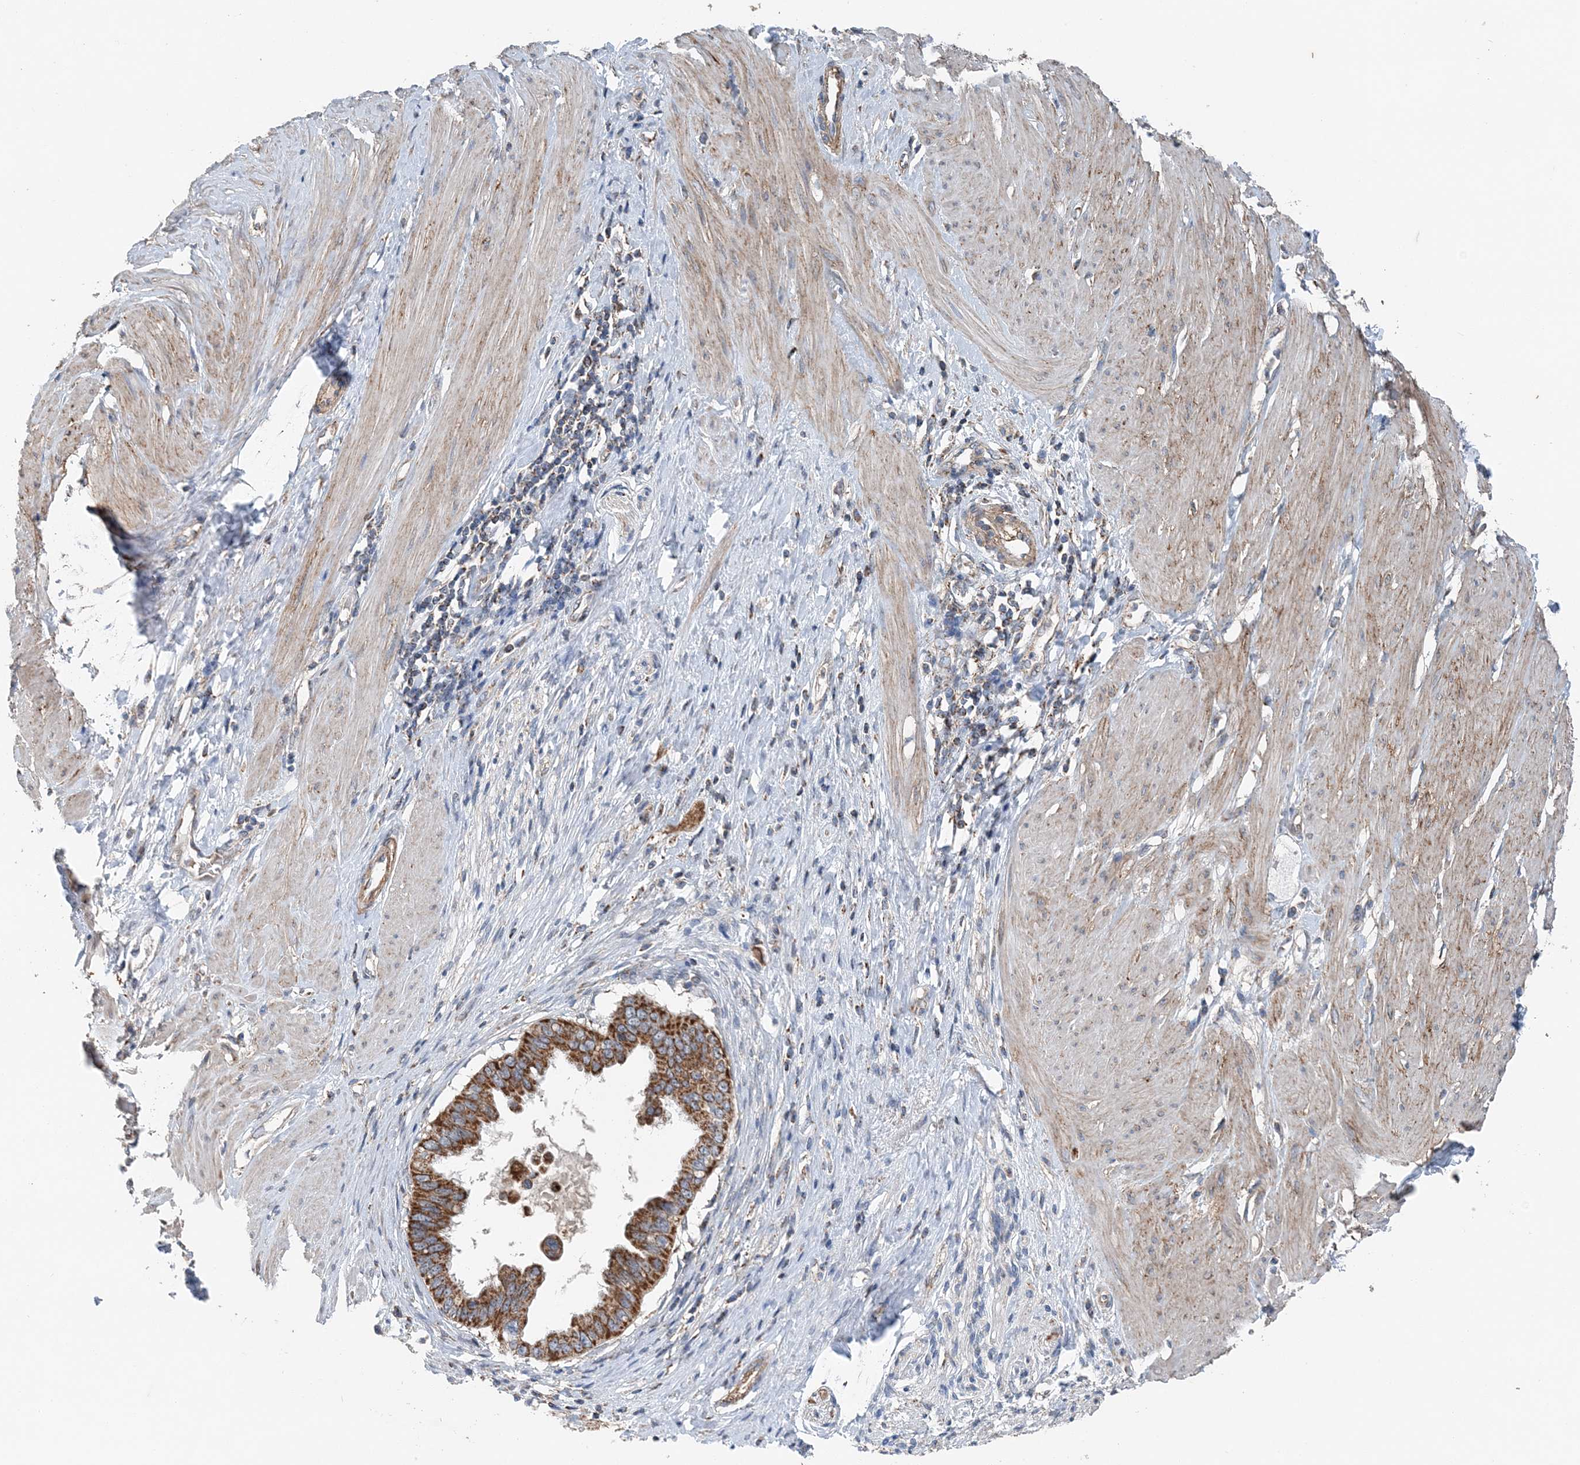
{"staining": {"intensity": "strong", "quantity": ">75%", "location": "cytoplasmic/membranous"}, "tissue": "pancreatic cancer", "cell_type": "Tumor cells", "image_type": "cancer", "snomed": [{"axis": "morphology", "description": "Adenocarcinoma, NOS"}, {"axis": "topography", "description": "Pancreas"}], "caption": "A brown stain labels strong cytoplasmic/membranous staining of a protein in human pancreatic adenocarcinoma tumor cells. The protein of interest is stained brown, and the nuclei are stained in blue (DAB (3,3'-diaminobenzidine) IHC with brightfield microscopy, high magnification).", "gene": "SPRY2", "patient": {"sex": "female", "age": 56}}